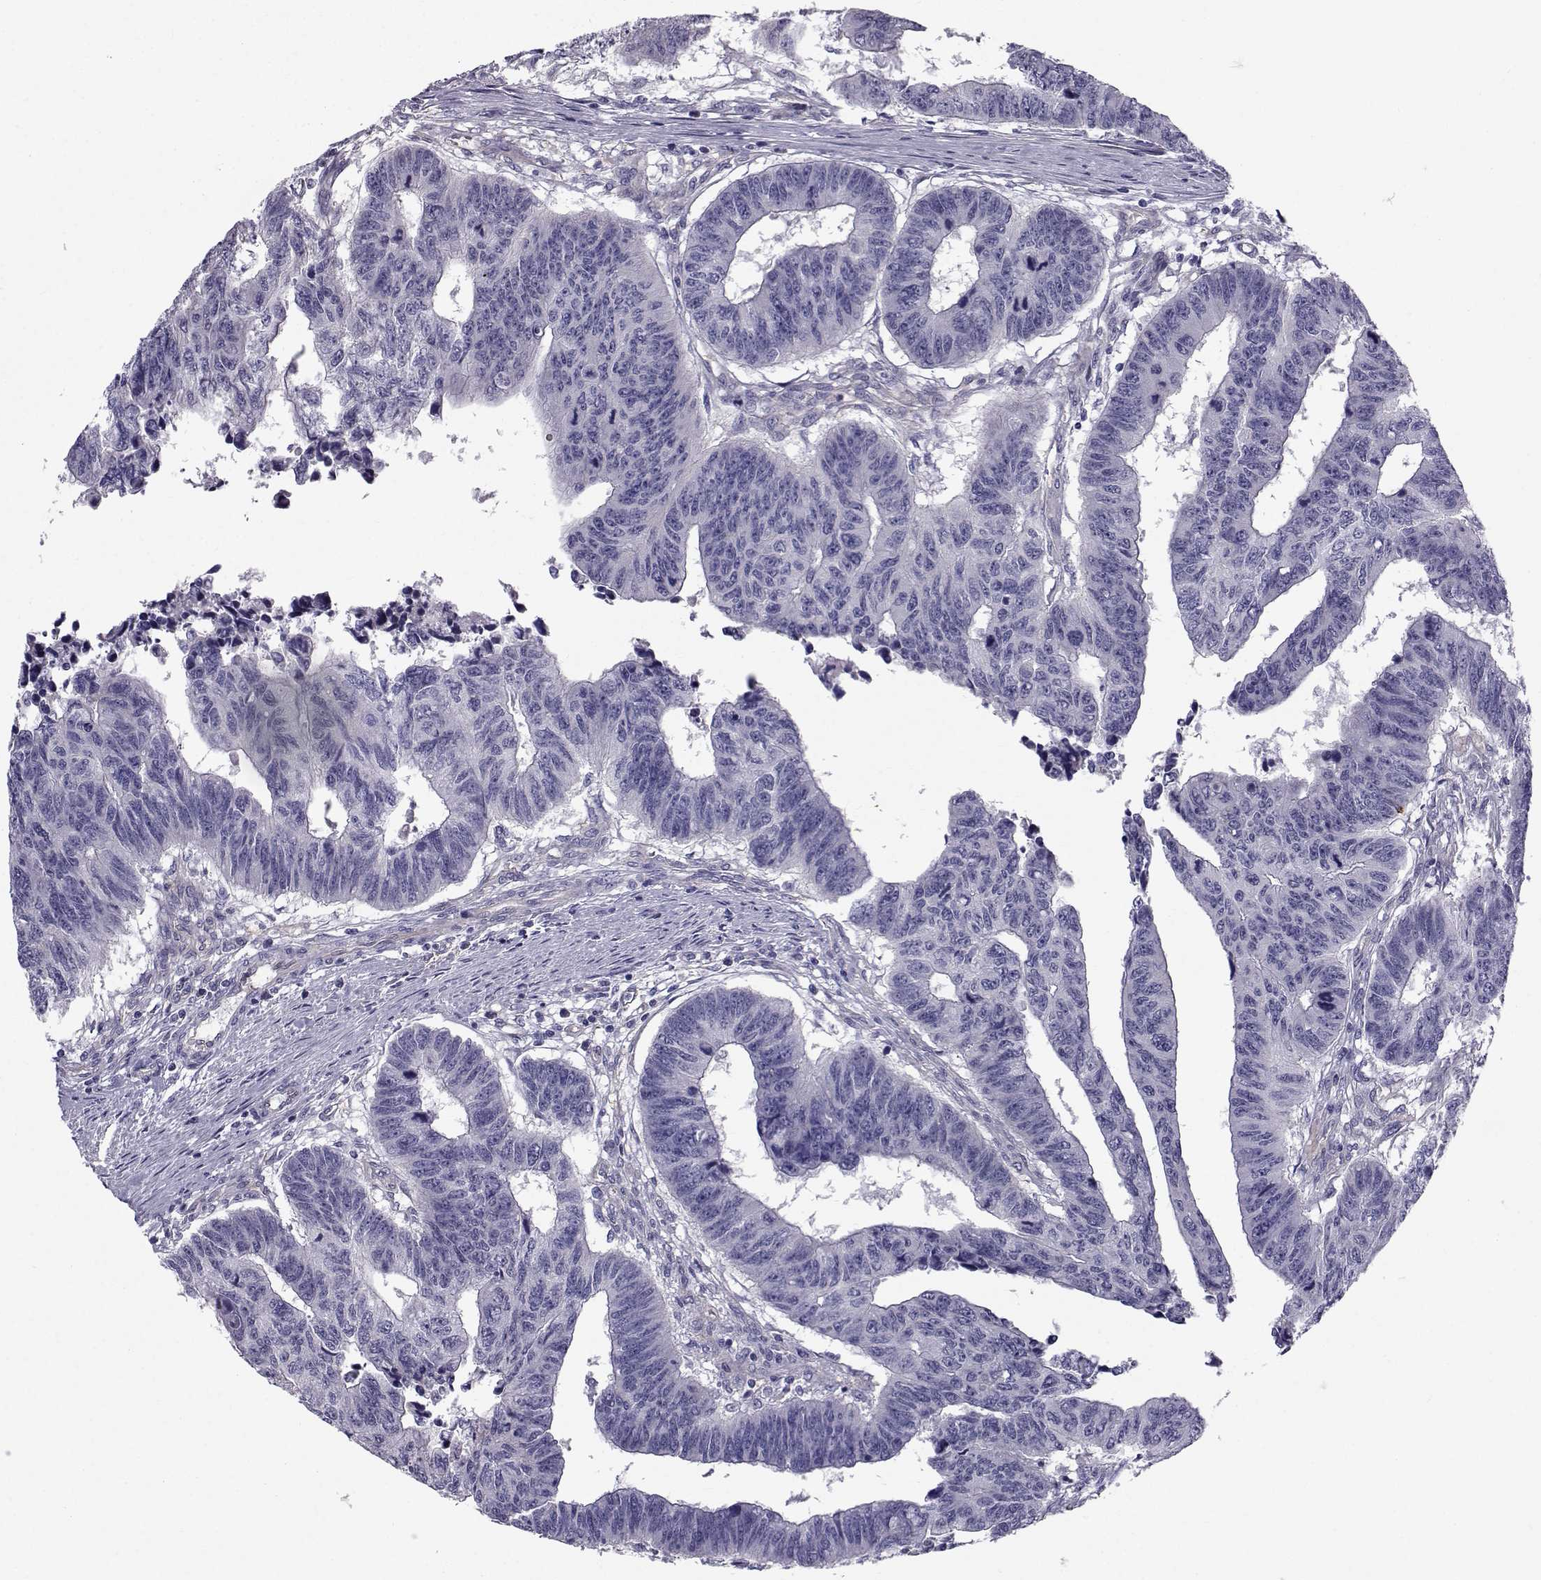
{"staining": {"intensity": "negative", "quantity": "none", "location": "none"}, "tissue": "colorectal cancer", "cell_type": "Tumor cells", "image_type": "cancer", "snomed": [{"axis": "morphology", "description": "Adenocarcinoma, NOS"}, {"axis": "topography", "description": "Rectum"}], "caption": "The image displays no significant staining in tumor cells of adenocarcinoma (colorectal).", "gene": "QPCT", "patient": {"sex": "female", "age": 85}}